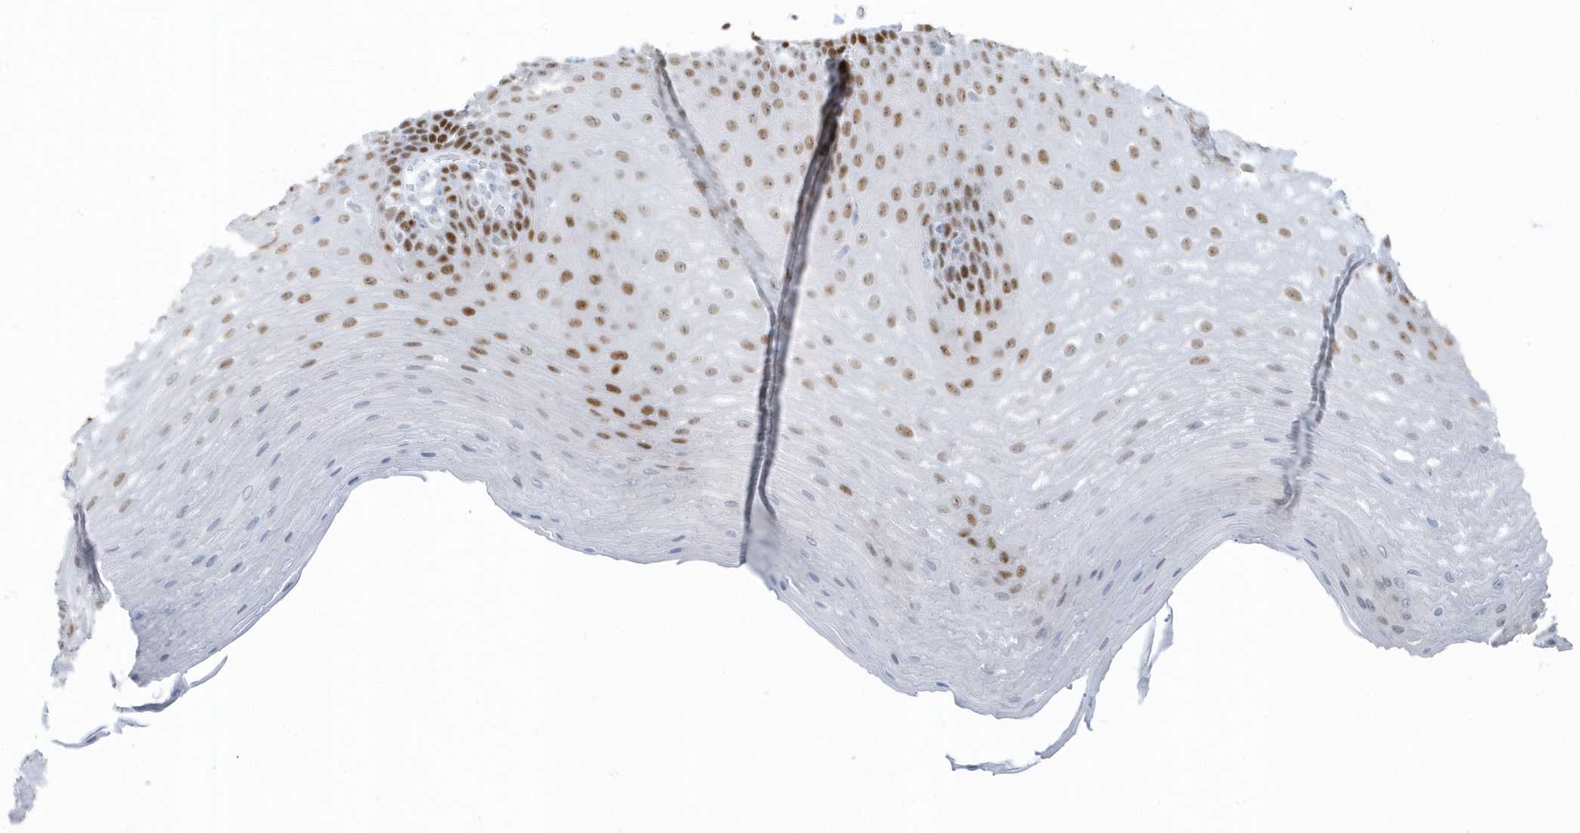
{"staining": {"intensity": "moderate", "quantity": ">75%", "location": "nuclear"}, "tissue": "esophagus", "cell_type": "Squamous epithelial cells", "image_type": "normal", "snomed": [{"axis": "morphology", "description": "Normal tissue, NOS"}, {"axis": "topography", "description": "Esophagus"}], "caption": "Brown immunohistochemical staining in benign esophagus demonstrates moderate nuclear staining in about >75% of squamous epithelial cells.", "gene": "SMIM34", "patient": {"sex": "male", "age": 62}}